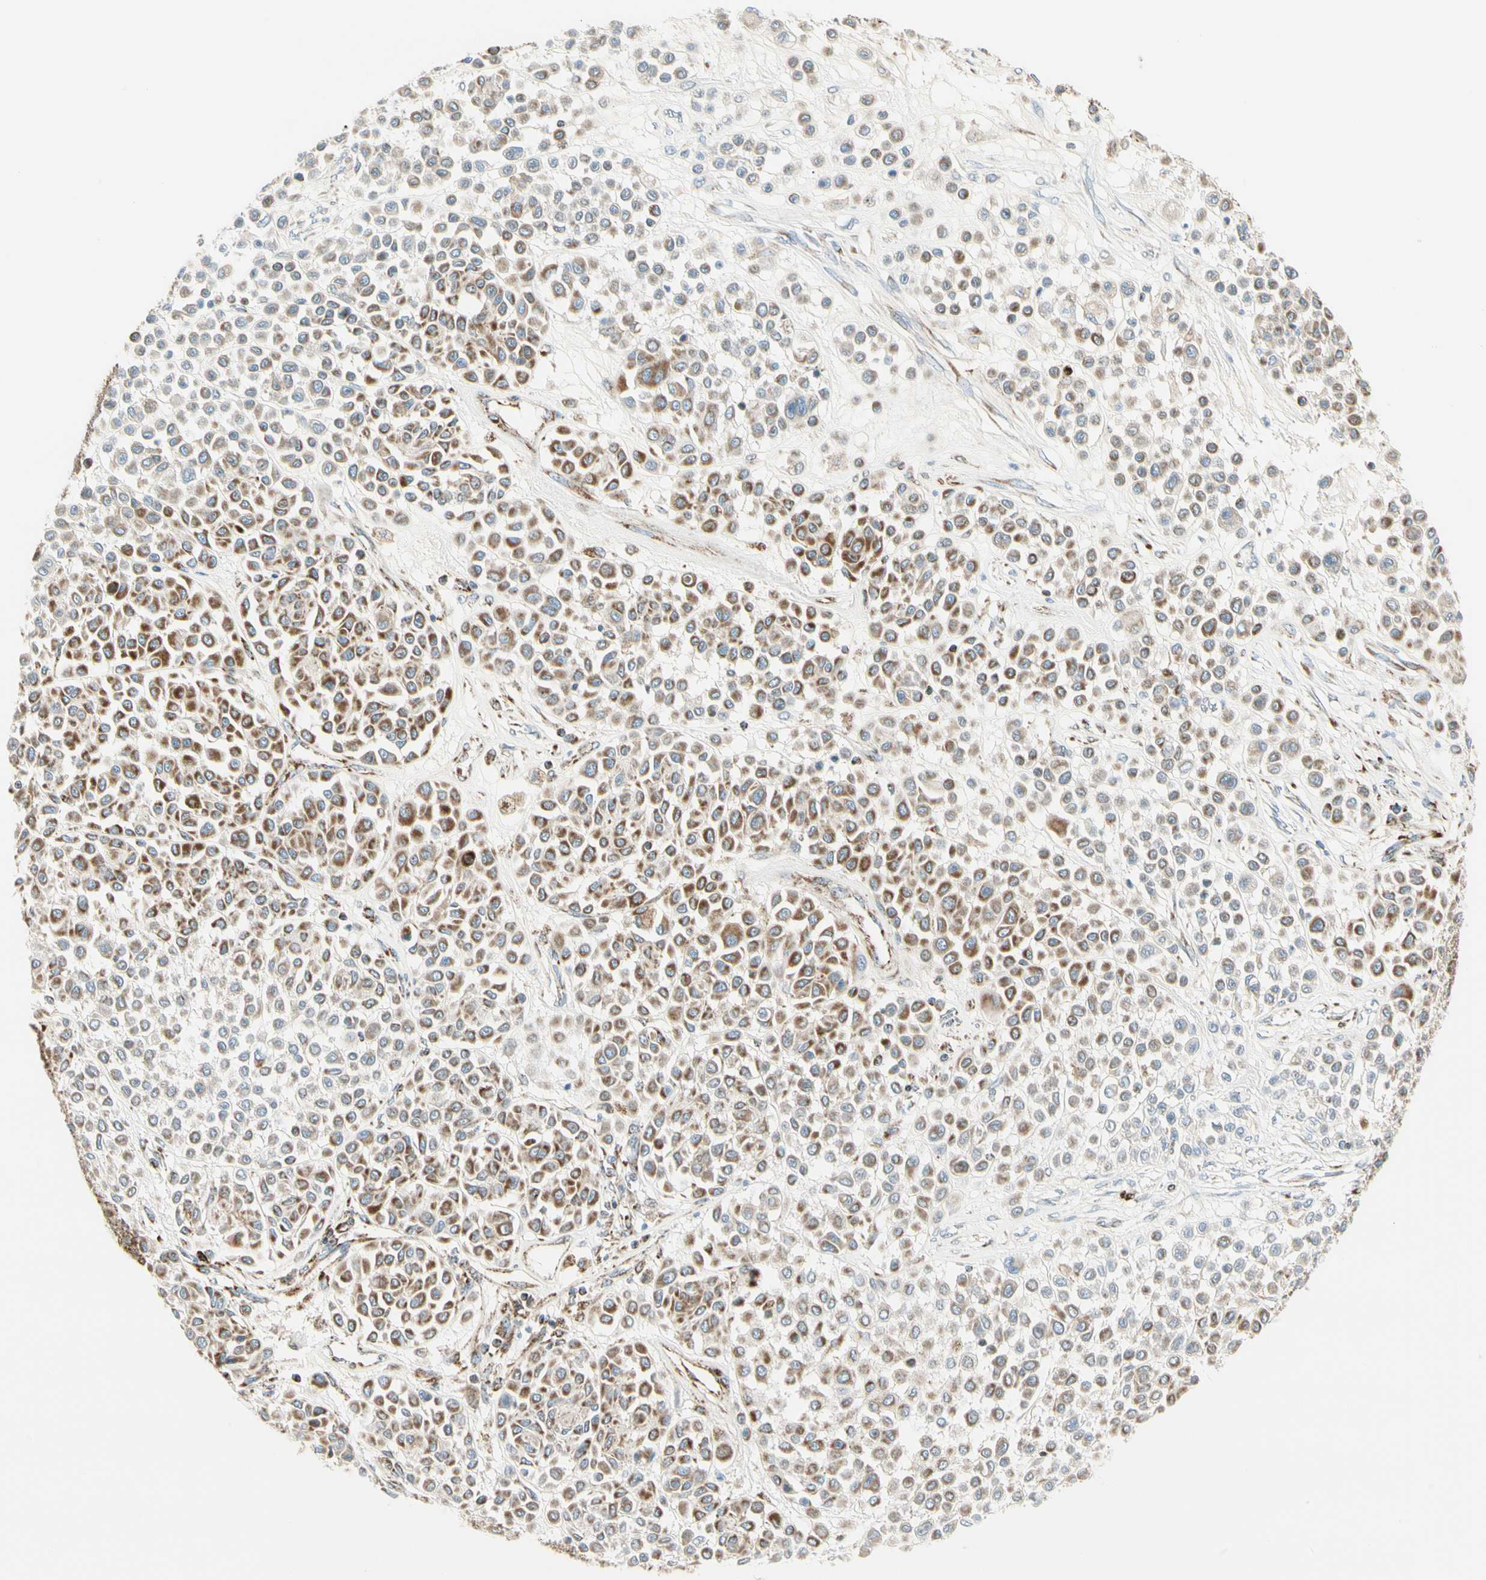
{"staining": {"intensity": "strong", "quantity": ">75%", "location": "cytoplasmic/membranous"}, "tissue": "melanoma", "cell_type": "Tumor cells", "image_type": "cancer", "snomed": [{"axis": "morphology", "description": "Malignant melanoma, Metastatic site"}, {"axis": "topography", "description": "Soft tissue"}], "caption": "There is high levels of strong cytoplasmic/membranous positivity in tumor cells of malignant melanoma (metastatic site), as demonstrated by immunohistochemical staining (brown color).", "gene": "TBC1D10A", "patient": {"sex": "male", "age": 41}}